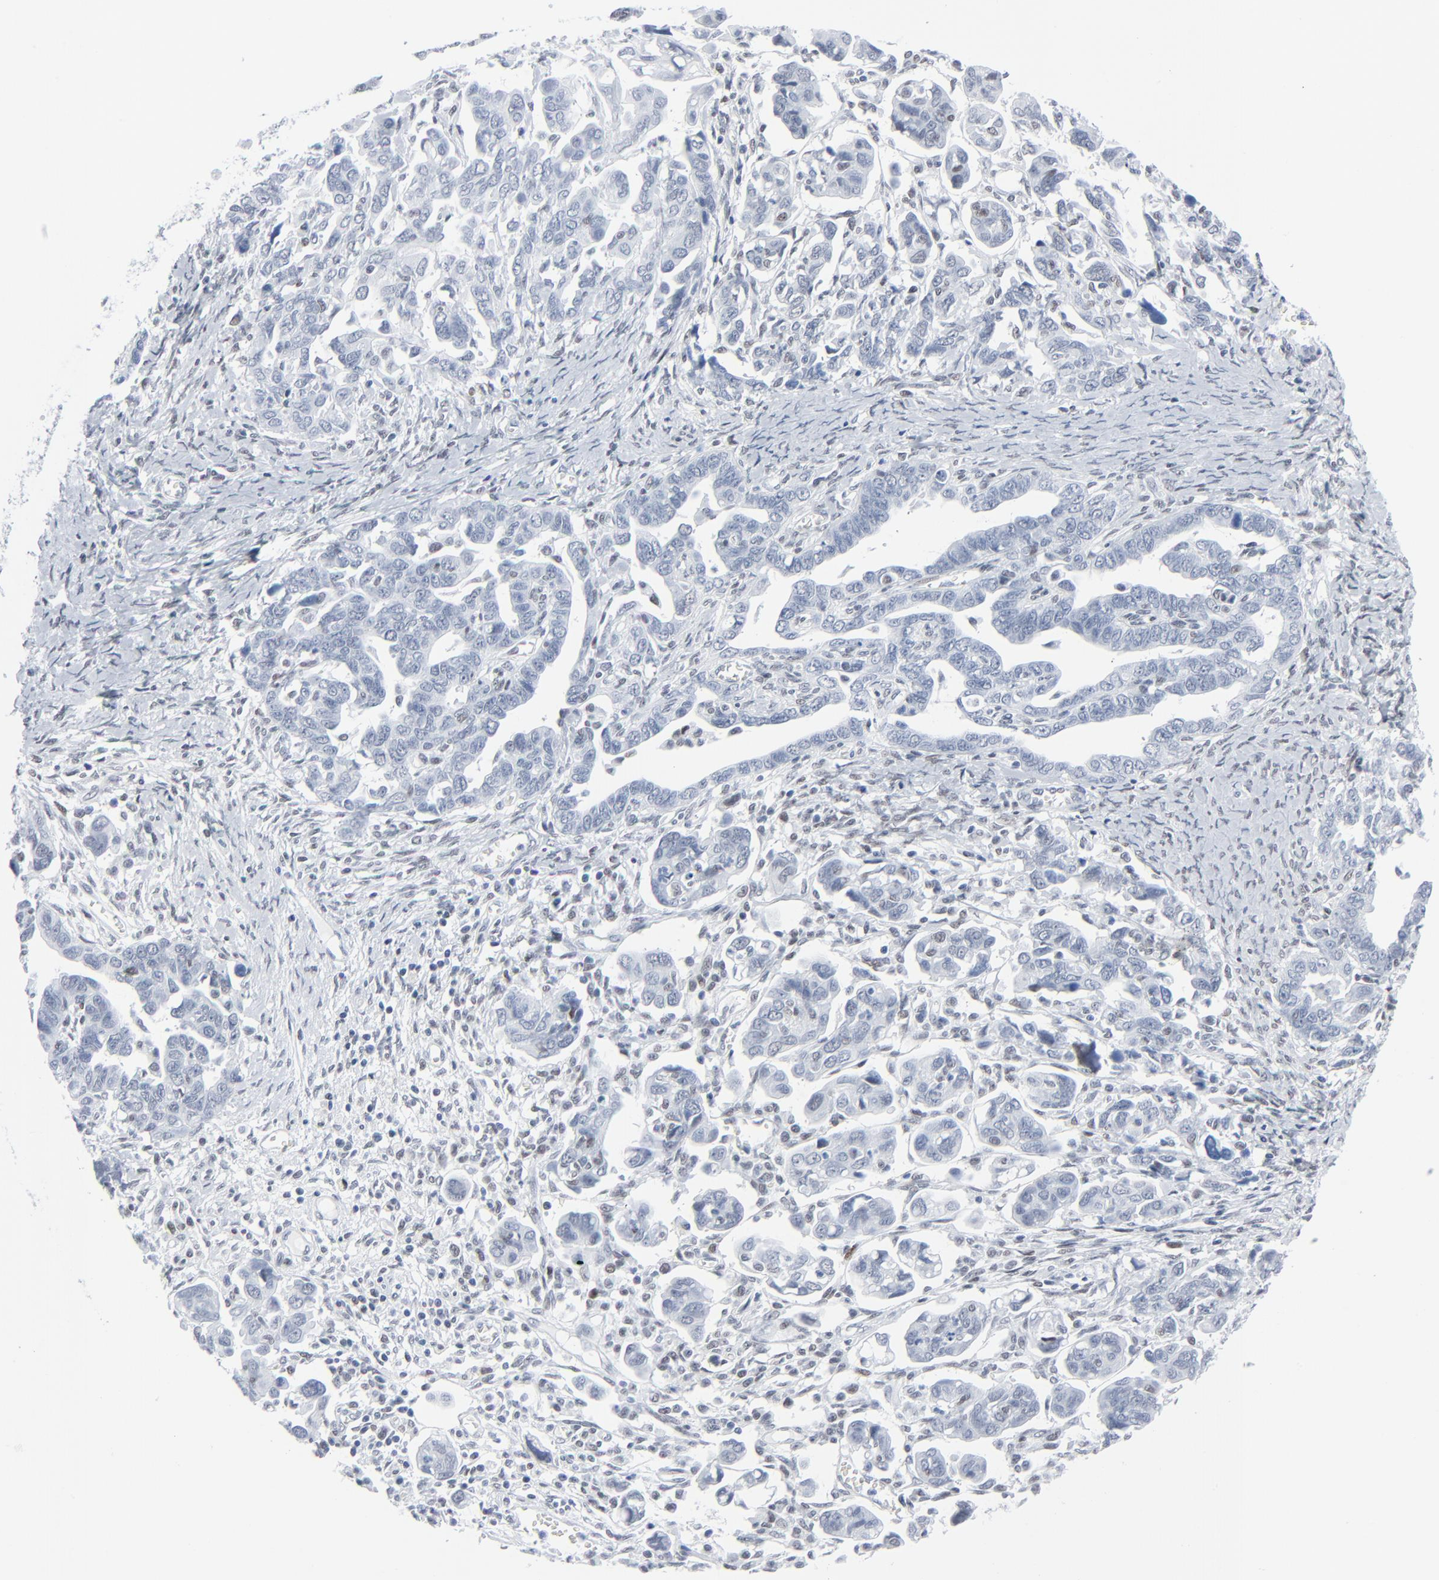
{"staining": {"intensity": "weak", "quantity": ">75%", "location": "nuclear"}, "tissue": "ovarian cancer", "cell_type": "Tumor cells", "image_type": "cancer", "snomed": [{"axis": "morphology", "description": "Cystadenocarcinoma, serous, NOS"}, {"axis": "topography", "description": "Ovary"}], "caption": "This image demonstrates IHC staining of human ovarian cancer (serous cystadenocarcinoma), with low weak nuclear staining in about >75% of tumor cells.", "gene": "SIRT1", "patient": {"sex": "female", "age": 69}}